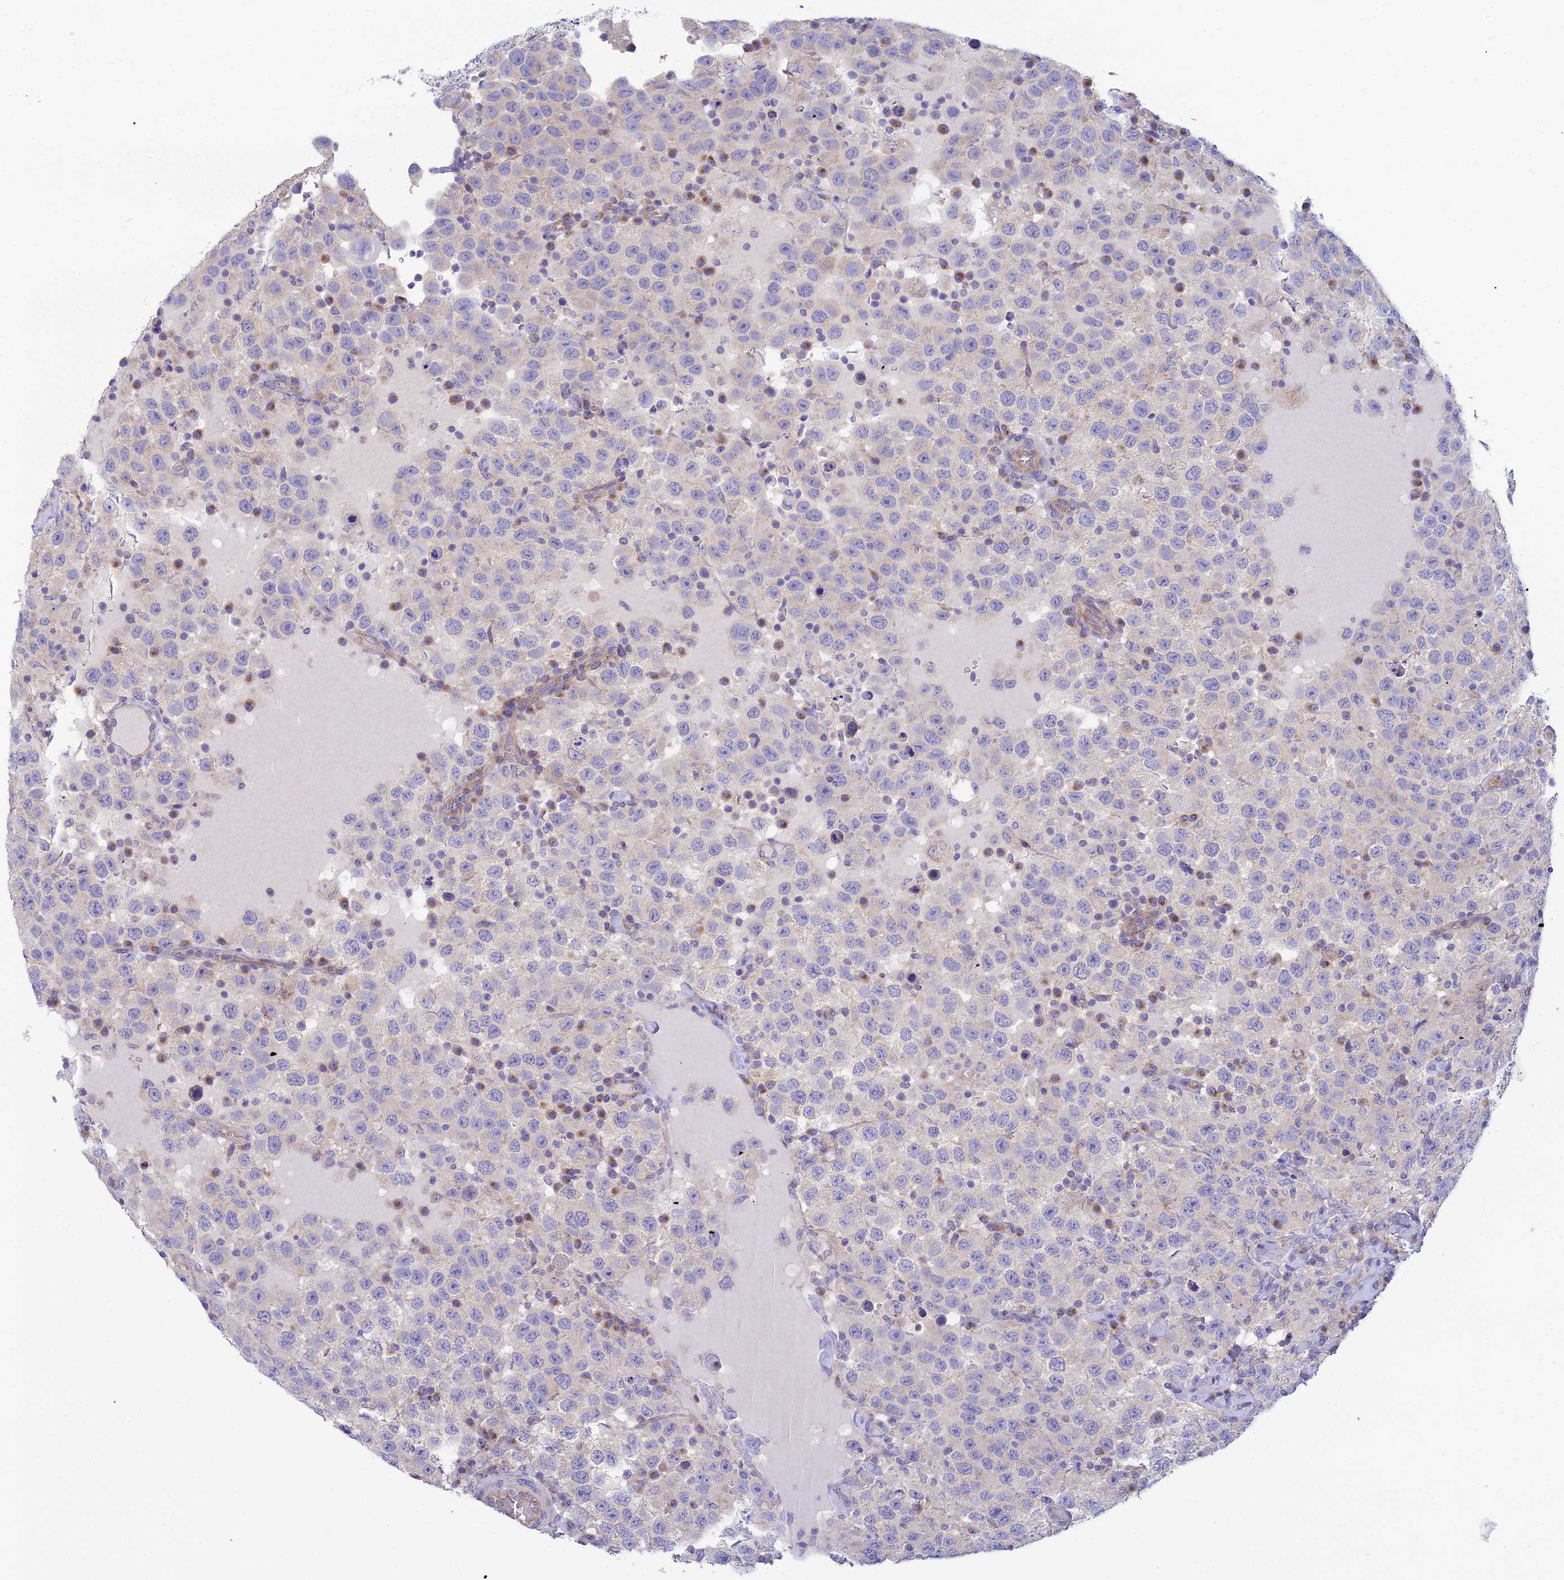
{"staining": {"intensity": "negative", "quantity": "none", "location": "none"}, "tissue": "testis cancer", "cell_type": "Tumor cells", "image_type": "cancer", "snomed": [{"axis": "morphology", "description": "Seminoma, NOS"}, {"axis": "topography", "description": "Testis"}], "caption": "Protein analysis of seminoma (testis) reveals no significant staining in tumor cells.", "gene": "ZNF564", "patient": {"sex": "male", "age": 41}}